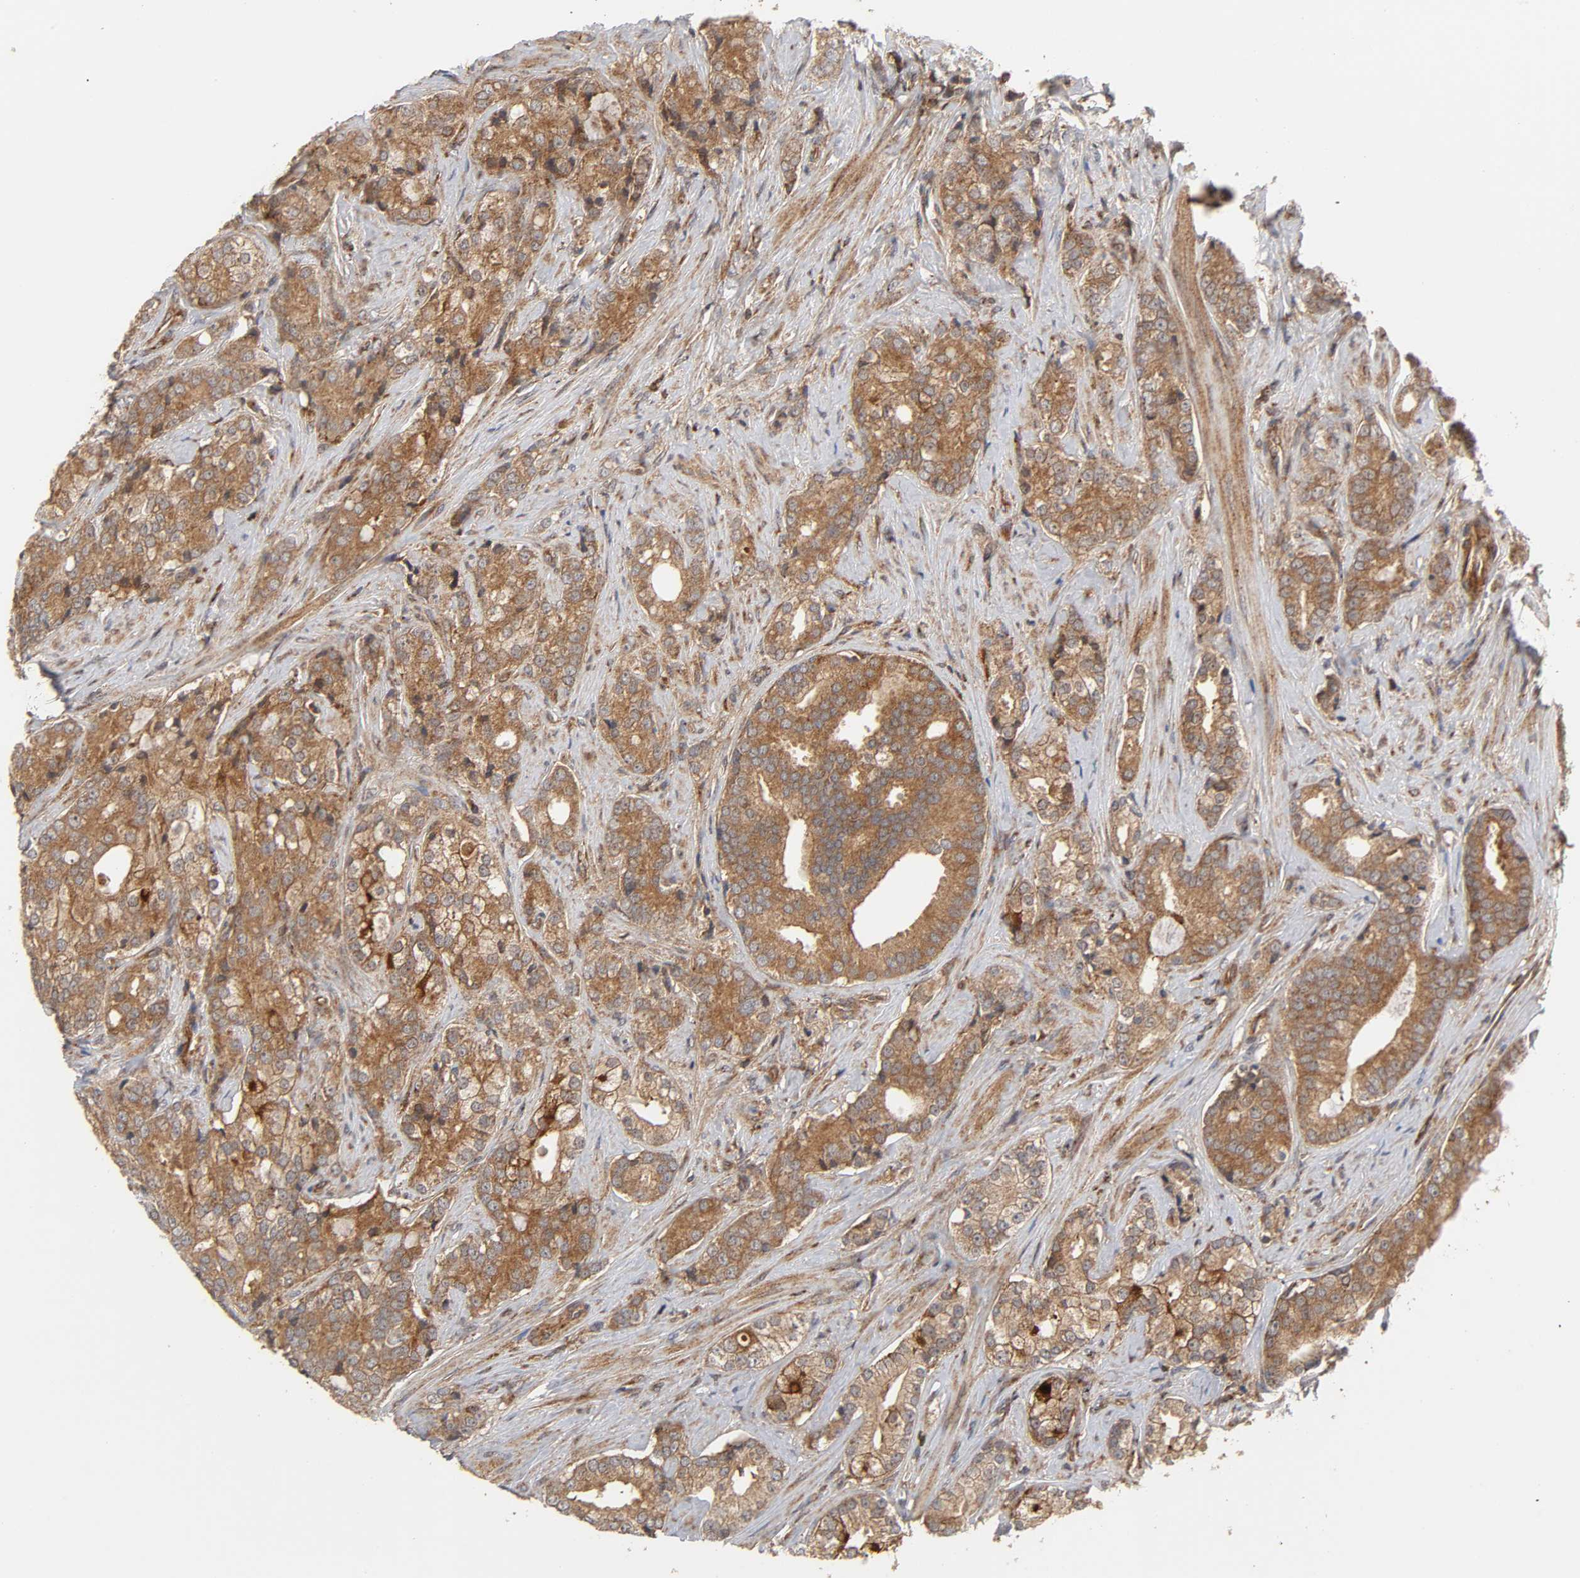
{"staining": {"intensity": "moderate", "quantity": ">75%", "location": "cytoplasmic/membranous"}, "tissue": "prostate cancer", "cell_type": "Tumor cells", "image_type": "cancer", "snomed": [{"axis": "morphology", "description": "Adenocarcinoma, Low grade"}, {"axis": "topography", "description": "Prostate"}], "caption": "Immunohistochemical staining of human prostate adenocarcinoma (low-grade) demonstrates medium levels of moderate cytoplasmic/membranous positivity in approximately >75% of tumor cells.", "gene": "IKBKB", "patient": {"sex": "male", "age": 58}}